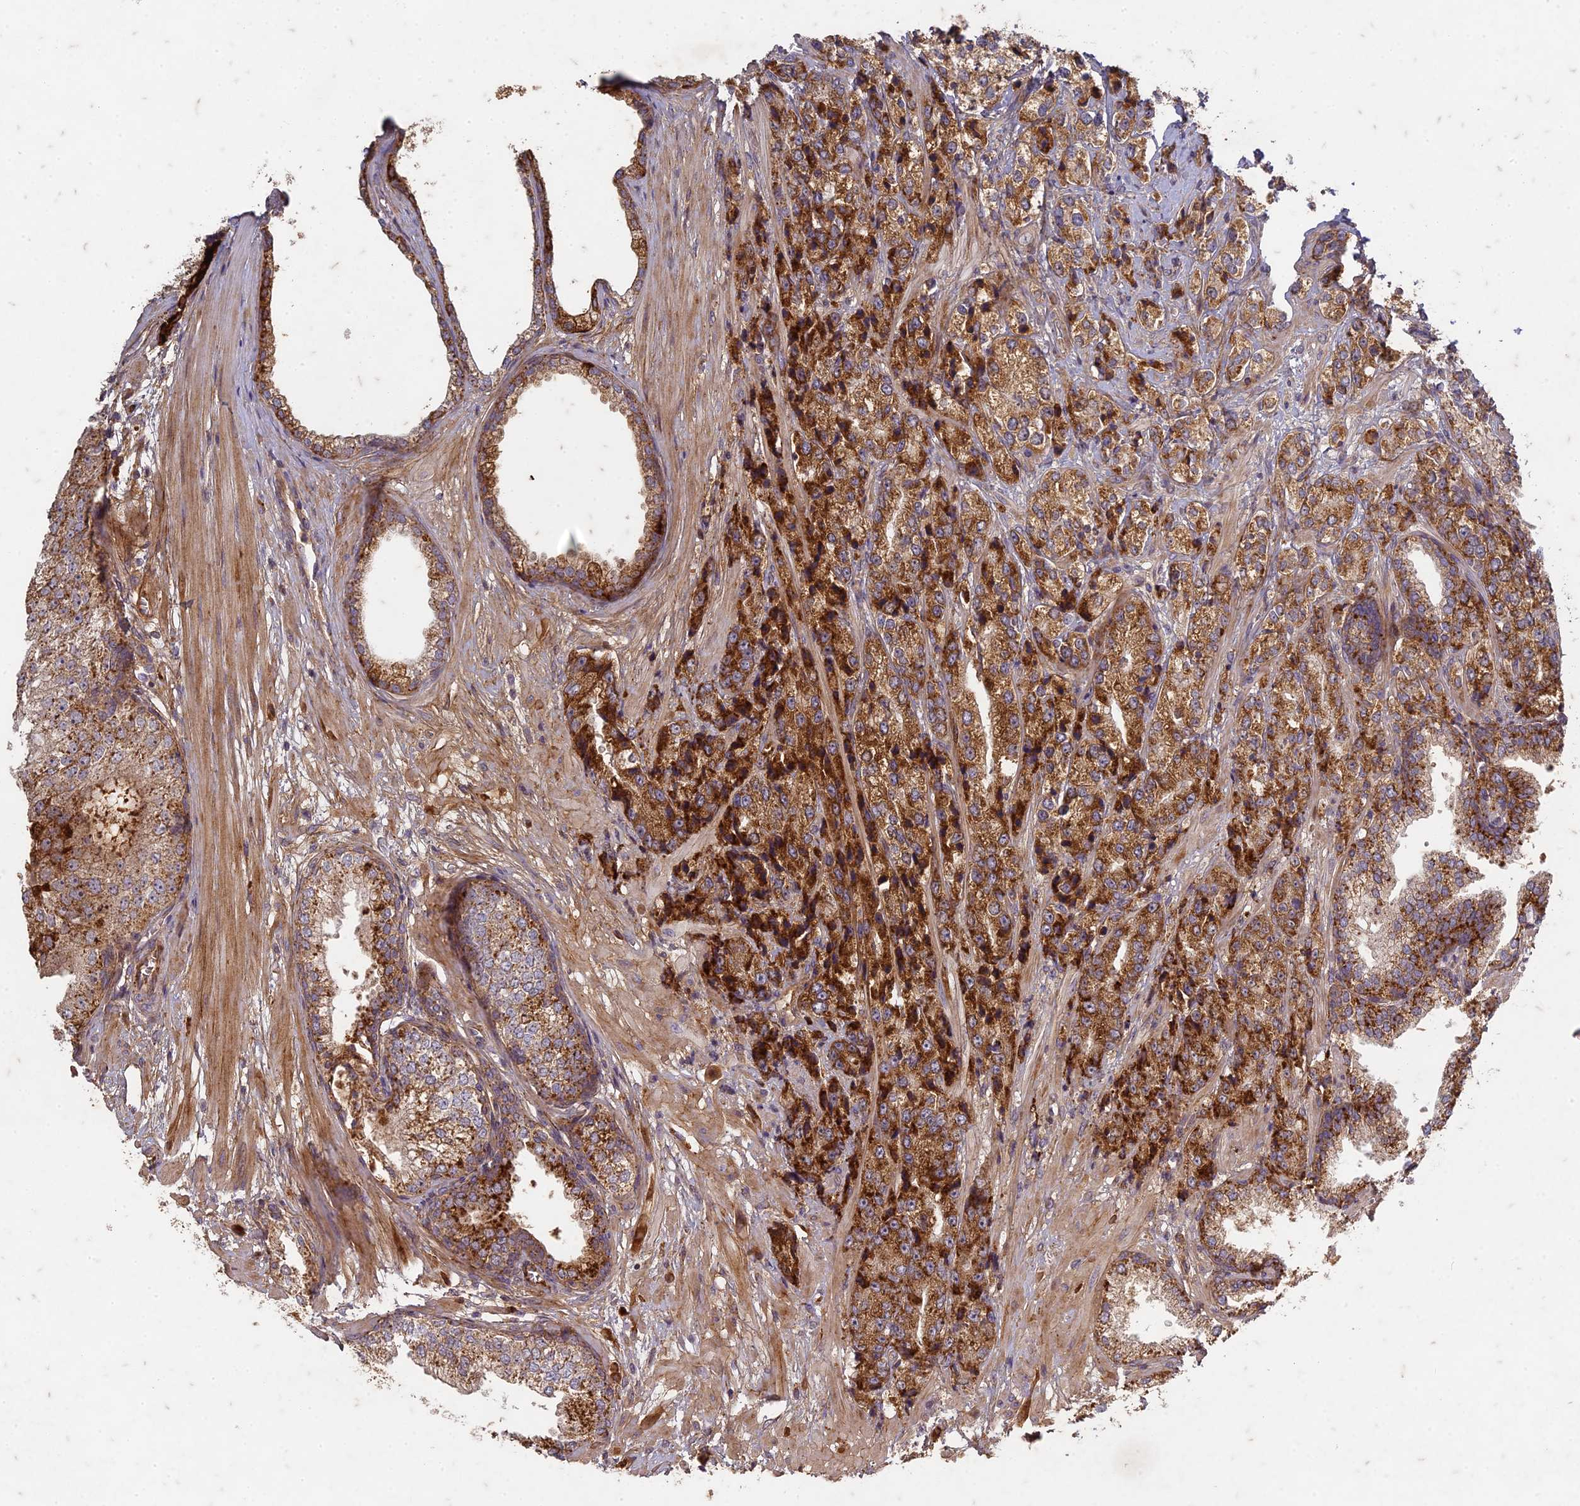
{"staining": {"intensity": "moderate", "quantity": ">75%", "location": "cytoplasmic/membranous"}, "tissue": "prostate cancer", "cell_type": "Tumor cells", "image_type": "cancer", "snomed": [{"axis": "morphology", "description": "Adenocarcinoma, High grade"}, {"axis": "topography", "description": "Prostate"}], "caption": "Prostate cancer stained with DAB immunohistochemistry exhibits medium levels of moderate cytoplasmic/membranous staining in about >75% of tumor cells. The staining was performed using DAB to visualize the protein expression in brown, while the nuclei were stained in blue with hematoxylin (Magnification: 20x).", "gene": "TCF25", "patient": {"sex": "male", "age": 69}}